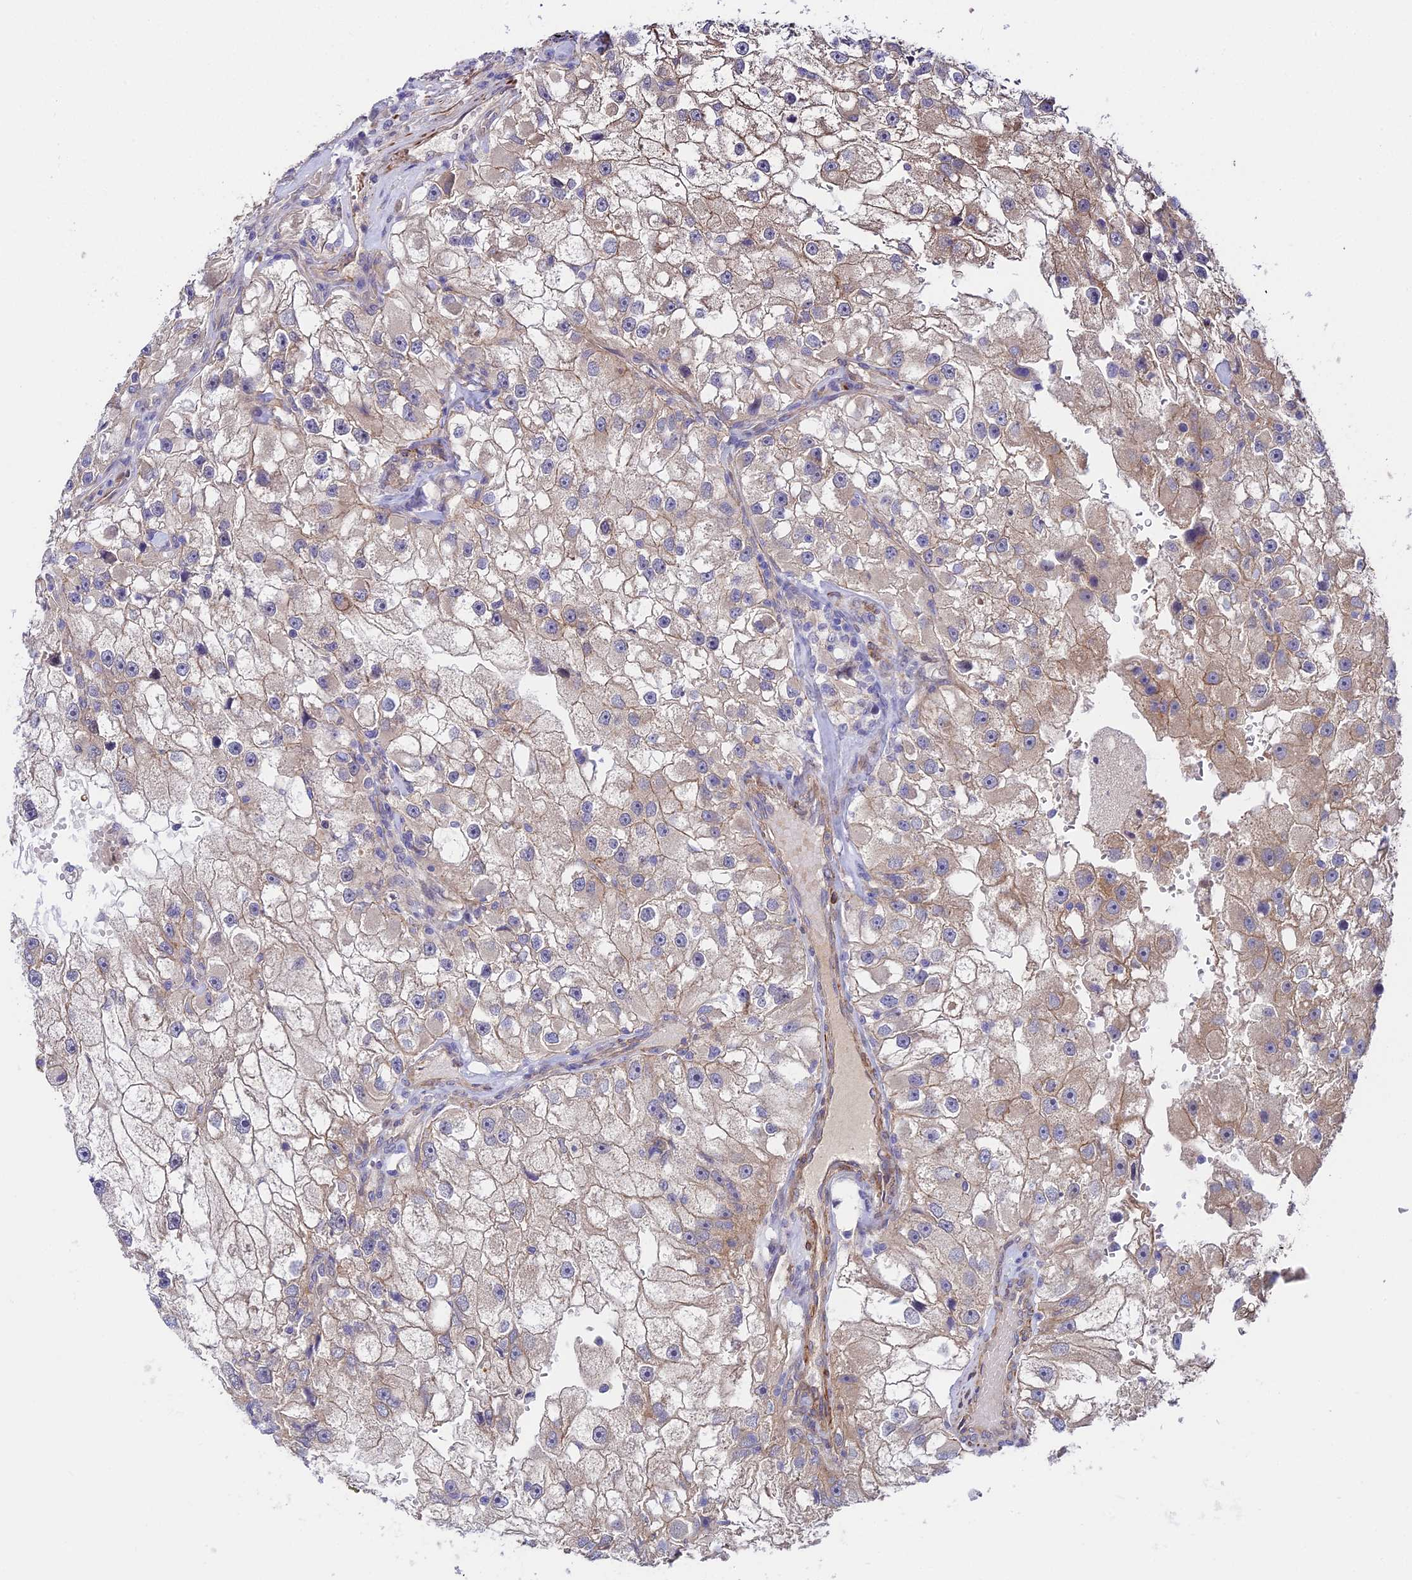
{"staining": {"intensity": "weak", "quantity": "25%-75%", "location": "cytoplasmic/membranous"}, "tissue": "renal cancer", "cell_type": "Tumor cells", "image_type": "cancer", "snomed": [{"axis": "morphology", "description": "Adenocarcinoma, NOS"}, {"axis": "topography", "description": "Kidney"}], "caption": "Immunohistochemistry (IHC) (DAB (3,3'-diaminobenzidine)) staining of renal adenocarcinoma exhibits weak cytoplasmic/membranous protein staining in approximately 25%-75% of tumor cells.", "gene": "ANKRD50", "patient": {"sex": "male", "age": 63}}